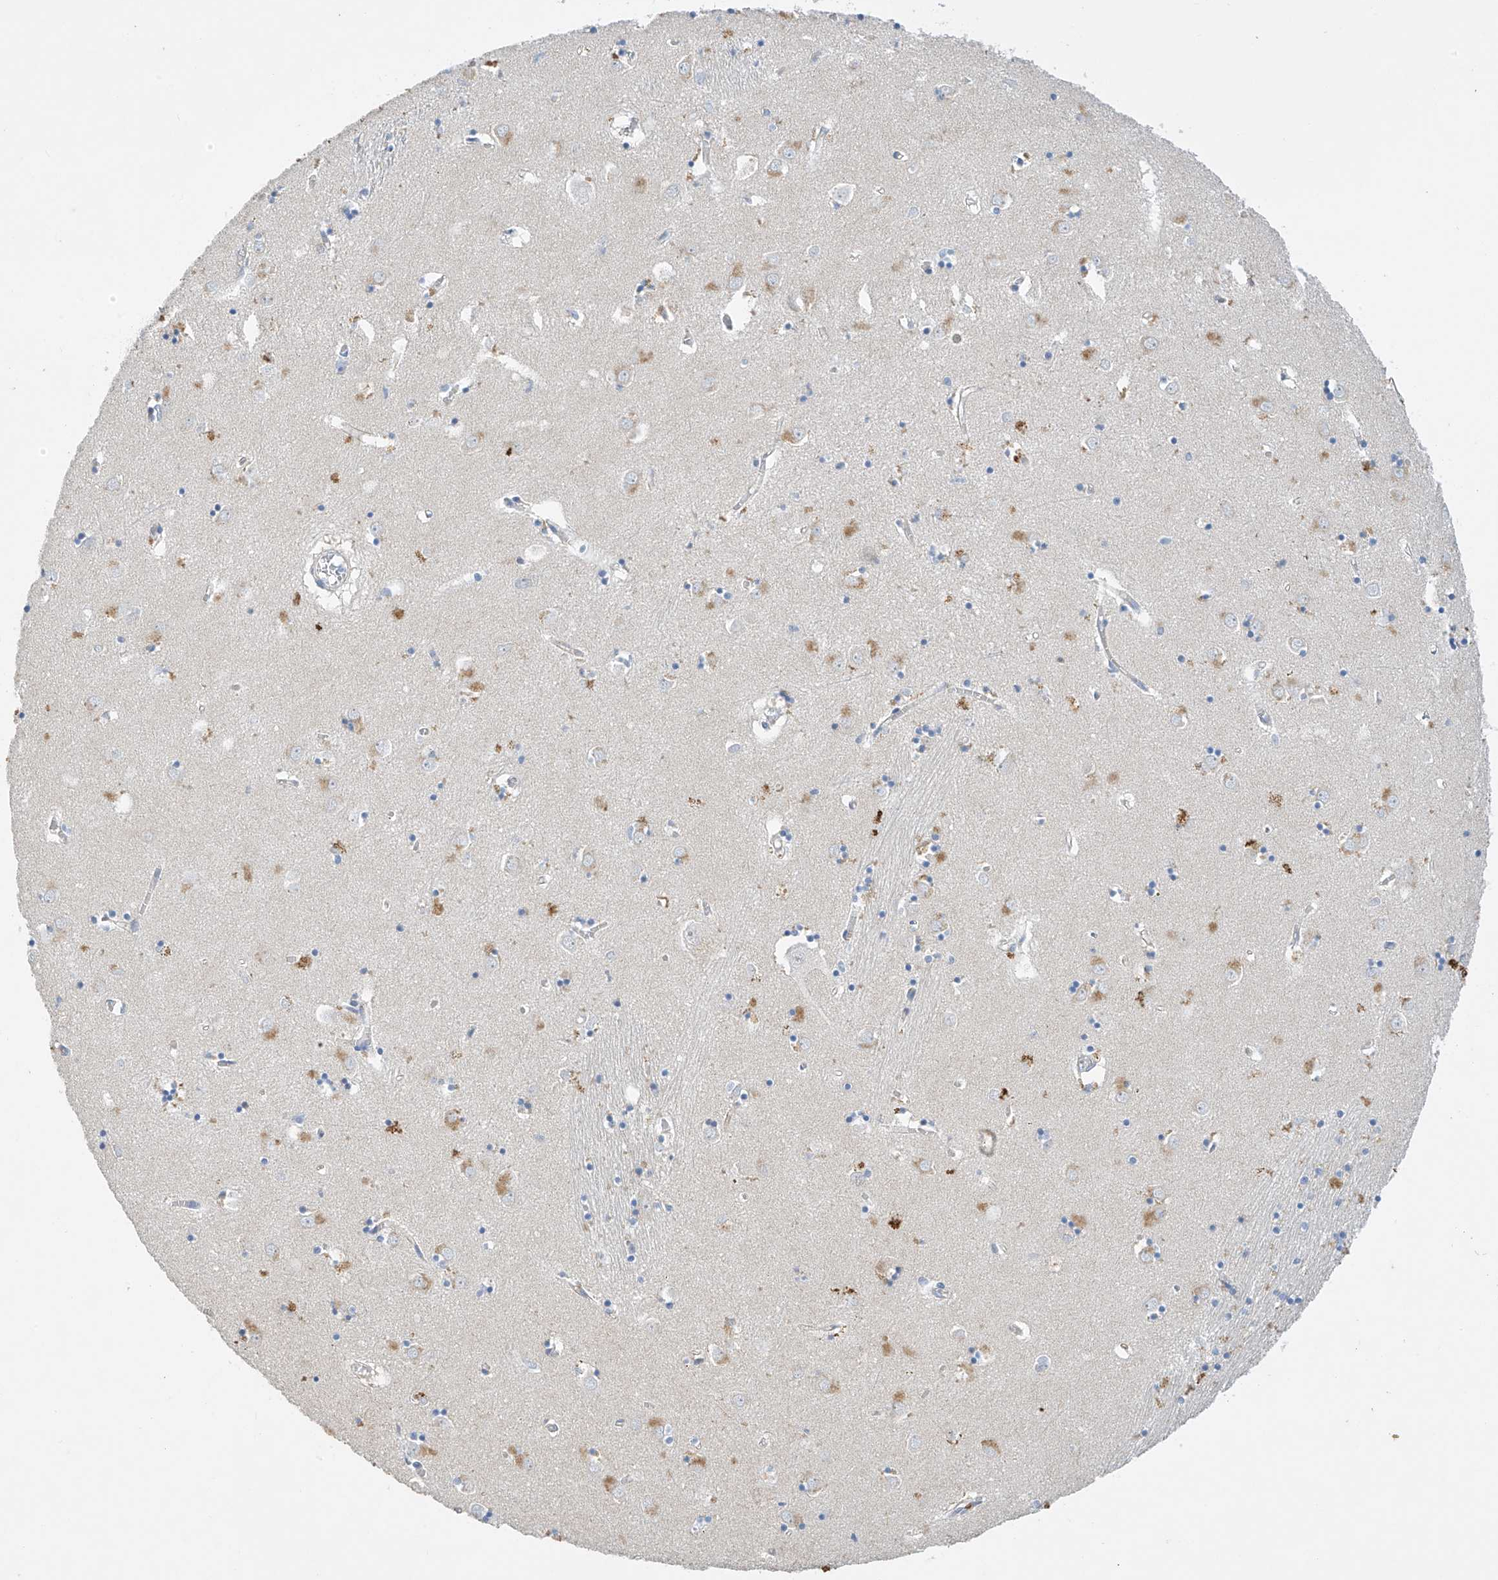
{"staining": {"intensity": "moderate", "quantity": "<25%", "location": "cytoplasmic/membranous"}, "tissue": "caudate", "cell_type": "Glial cells", "image_type": "normal", "snomed": [{"axis": "morphology", "description": "Normal tissue, NOS"}, {"axis": "topography", "description": "Lateral ventricle wall"}], "caption": "Immunohistochemistry (DAB (3,3'-diaminobenzidine)) staining of unremarkable caudate exhibits moderate cytoplasmic/membranous protein staining in about <25% of glial cells.", "gene": "PRSS12", "patient": {"sex": "male", "age": 70}}